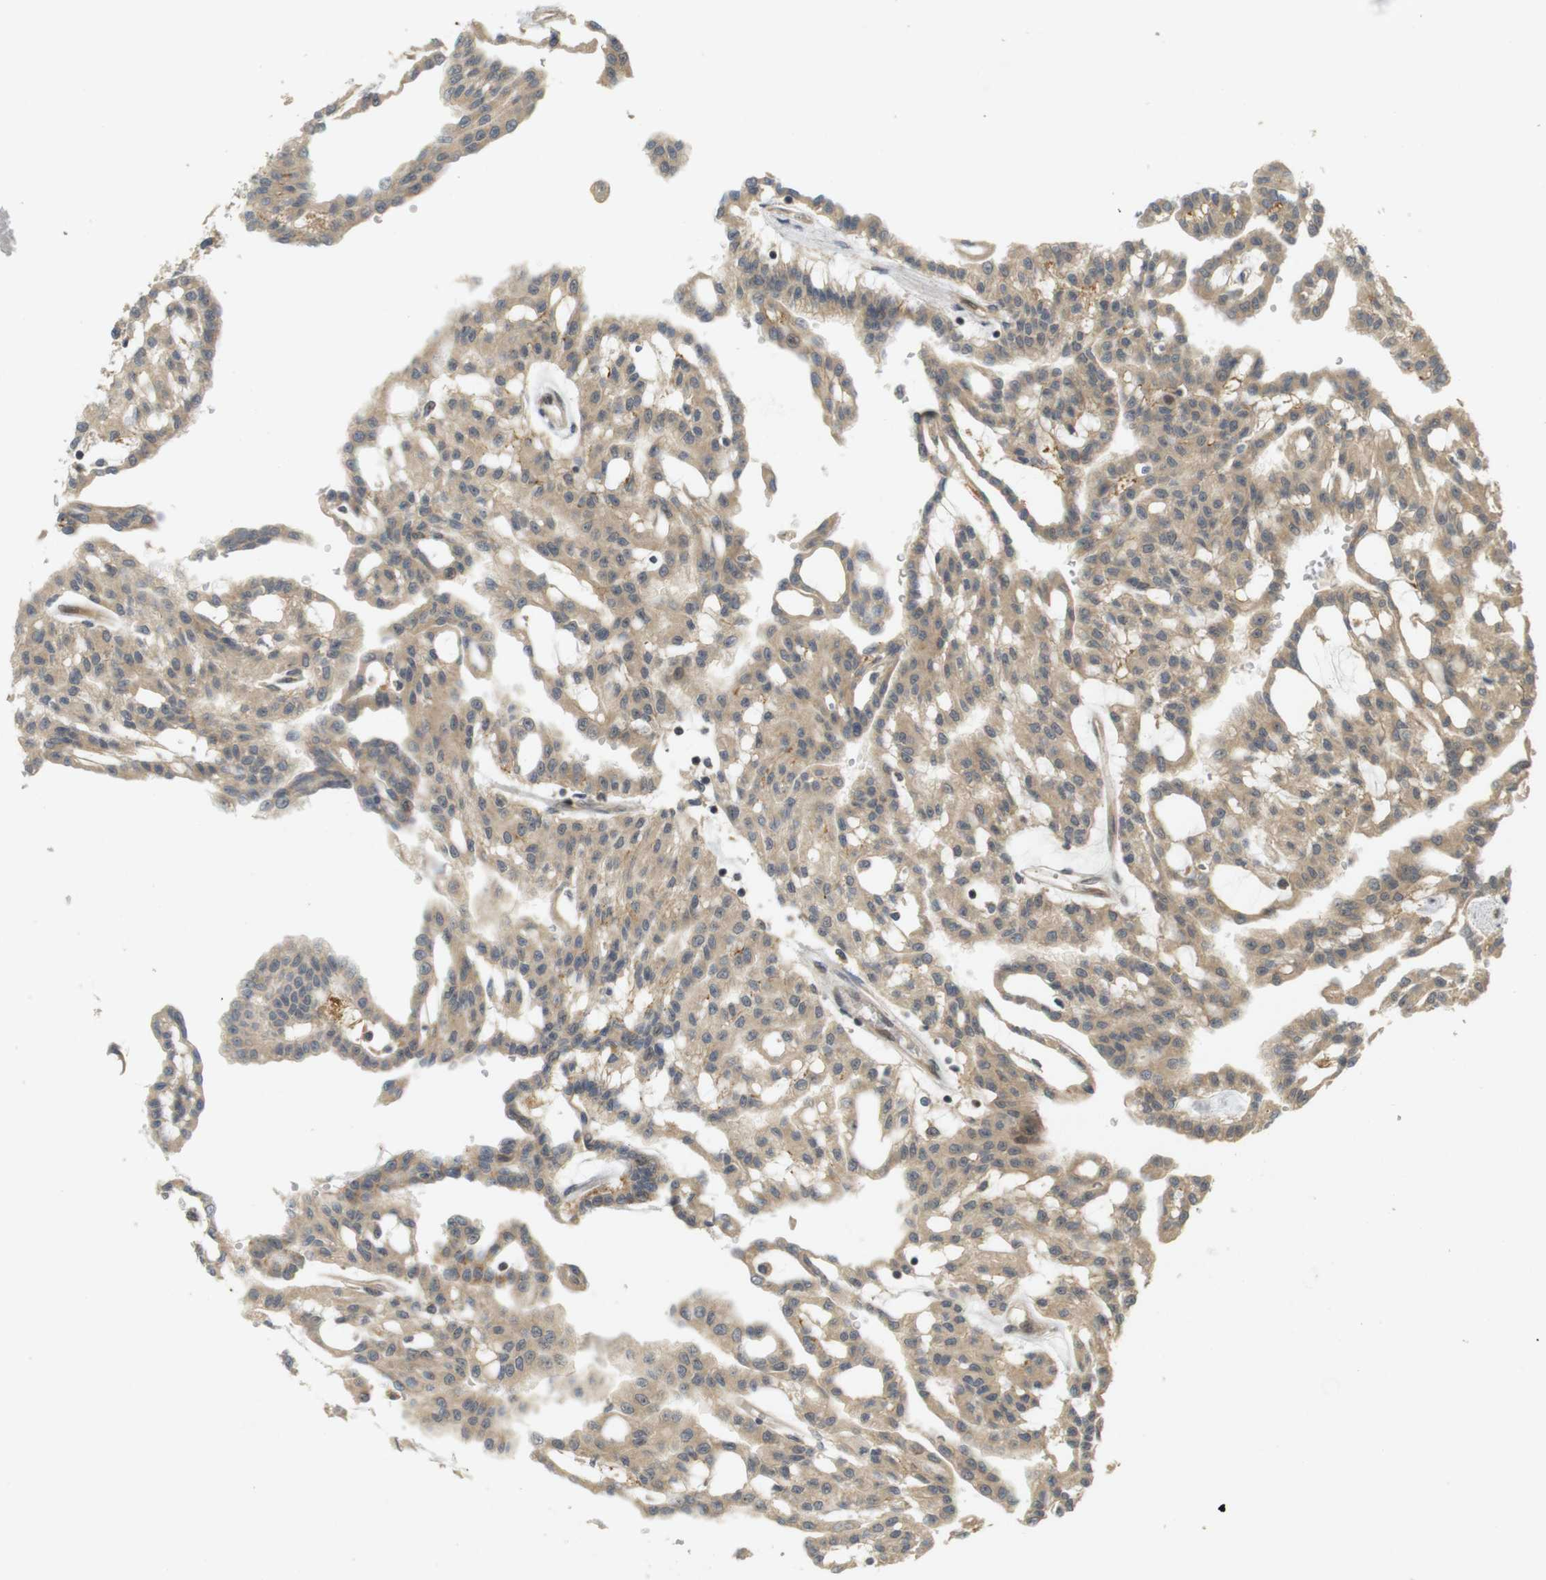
{"staining": {"intensity": "weak", "quantity": ">75%", "location": "cytoplasmic/membranous"}, "tissue": "renal cancer", "cell_type": "Tumor cells", "image_type": "cancer", "snomed": [{"axis": "morphology", "description": "Adenocarcinoma, NOS"}, {"axis": "topography", "description": "Kidney"}], "caption": "Immunohistochemistry (IHC) image of human renal cancer (adenocarcinoma) stained for a protein (brown), which shows low levels of weak cytoplasmic/membranous staining in about >75% of tumor cells.", "gene": "TMX3", "patient": {"sex": "male", "age": 63}}